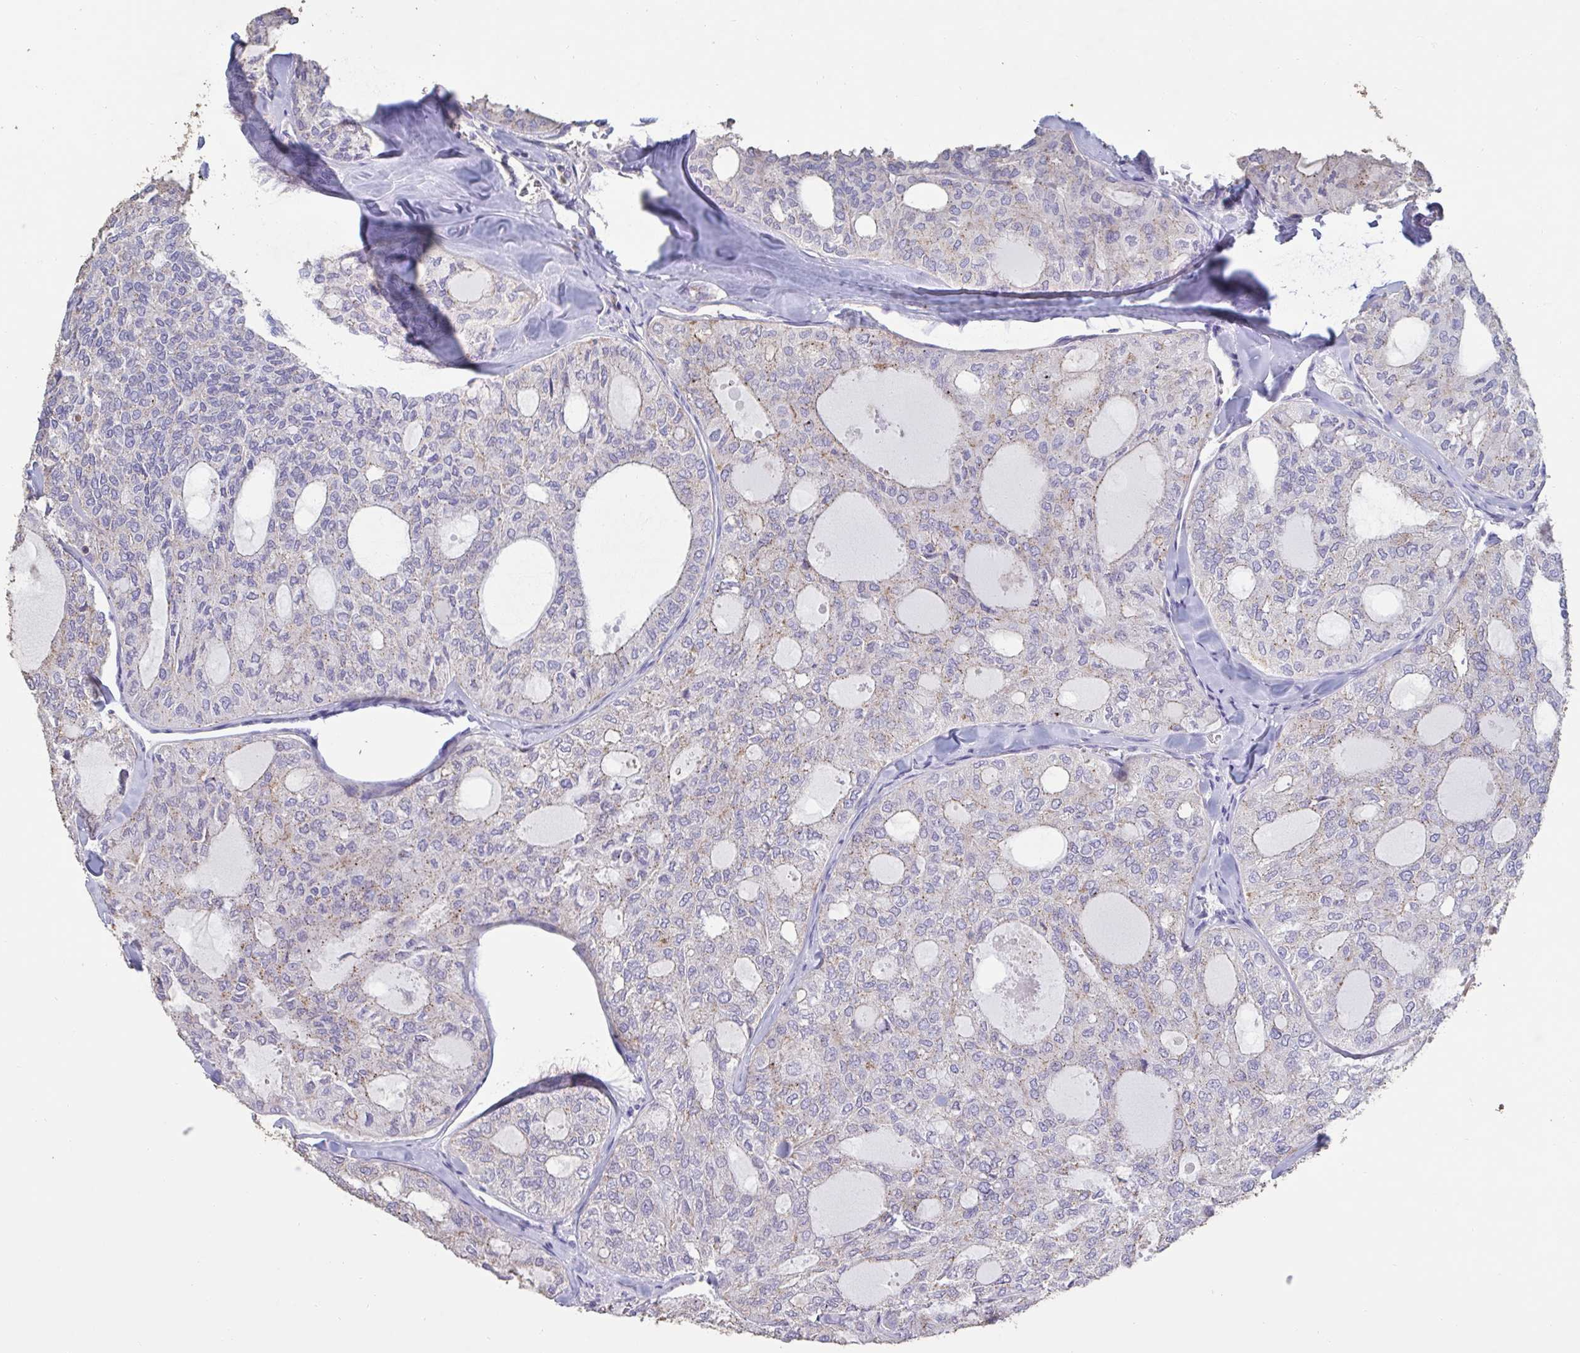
{"staining": {"intensity": "weak", "quantity": "<25%", "location": "cytoplasmic/membranous"}, "tissue": "thyroid cancer", "cell_type": "Tumor cells", "image_type": "cancer", "snomed": [{"axis": "morphology", "description": "Follicular adenoma carcinoma, NOS"}, {"axis": "topography", "description": "Thyroid gland"}], "caption": "A high-resolution image shows immunohistochemistry (IHC) staining of thyroid cancer, which reveals no significant positivity in tumor cells.", "gene": "CHMP5", "patient": {"sex": "male", "age": 75}}